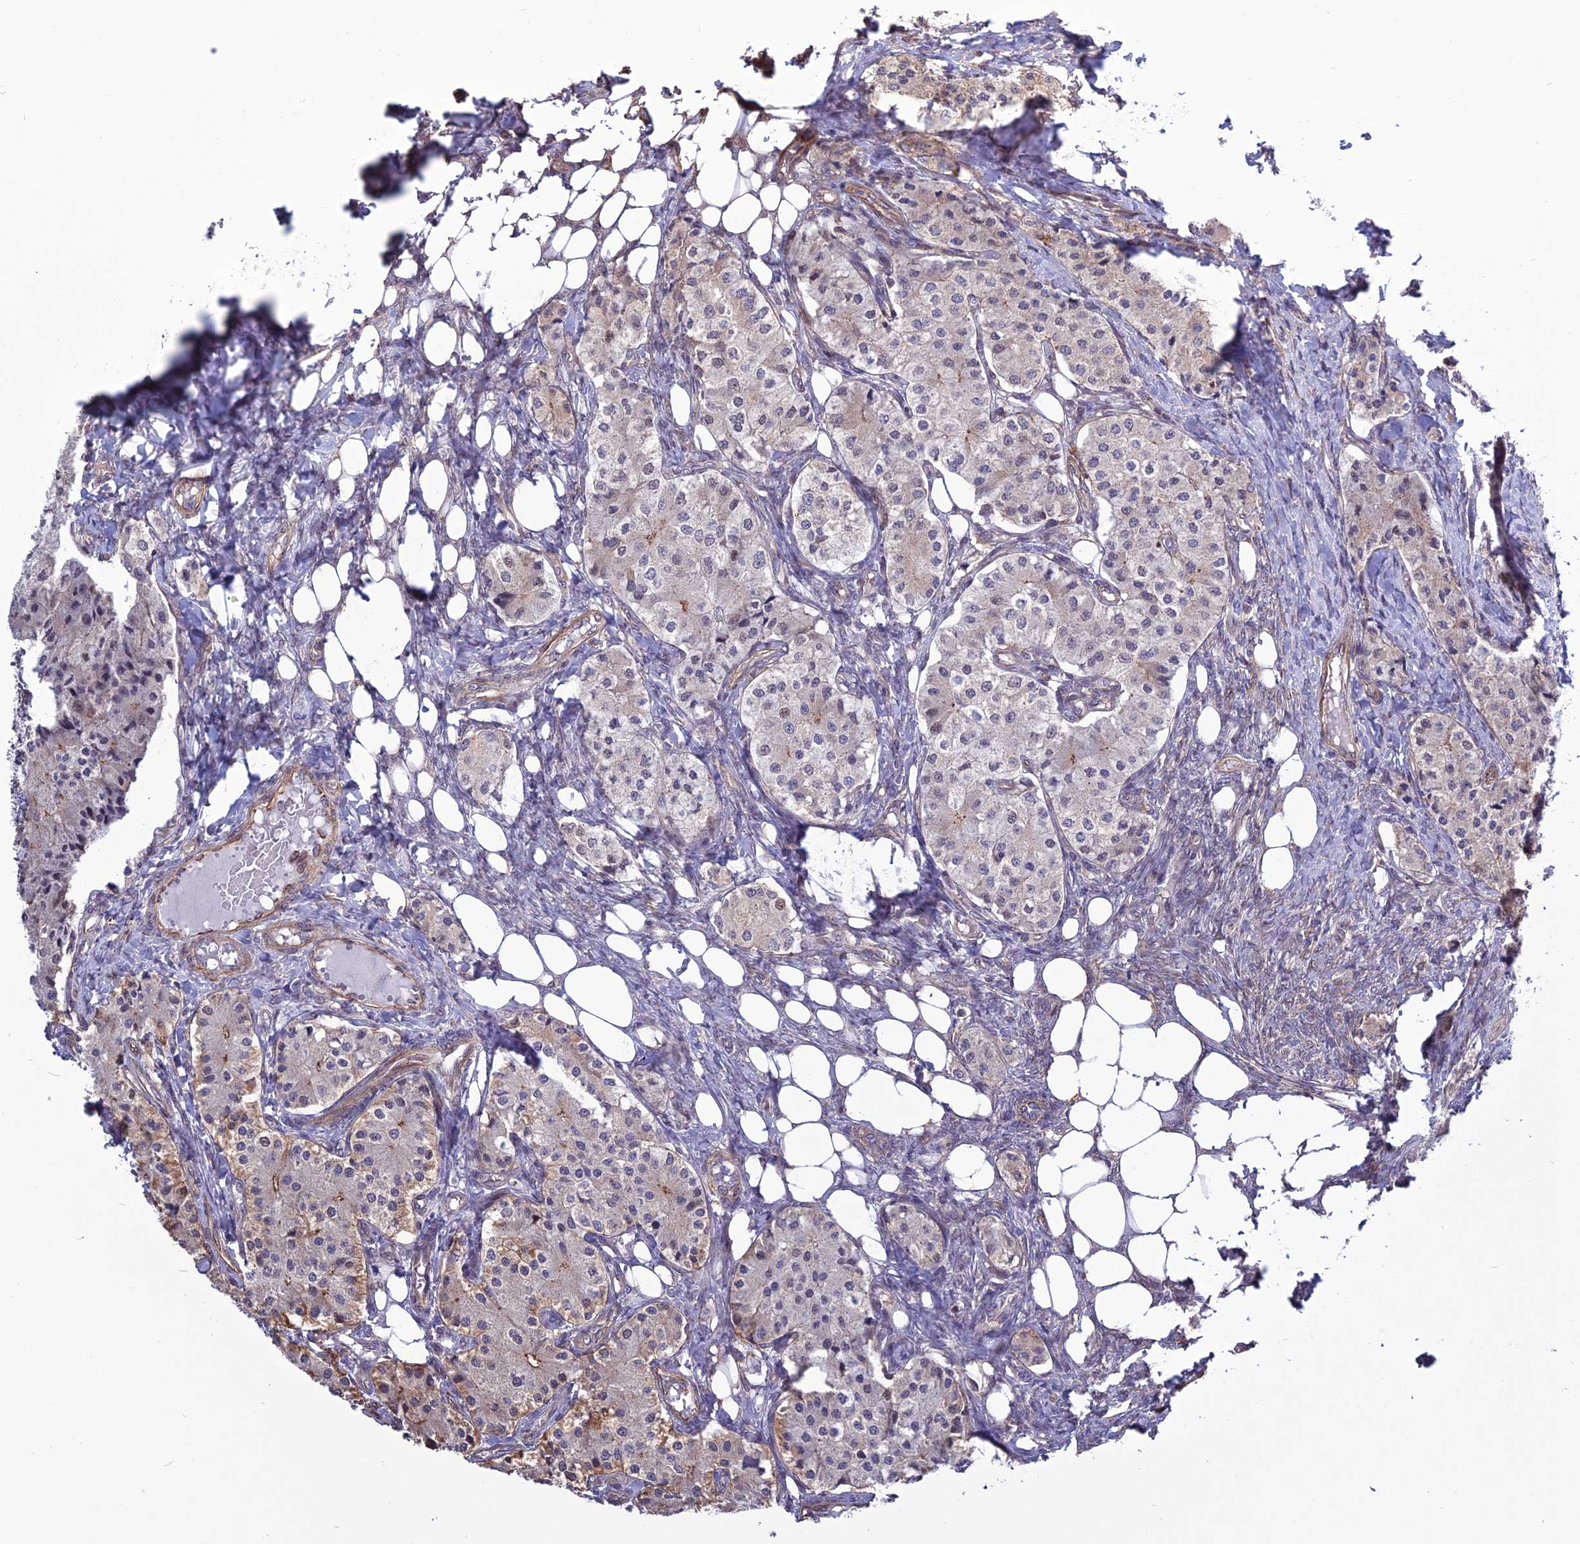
{"staining": {"intensity": "negative", "quantity": "none", "location": "none"}, "tissue": "carcinoid", "cell_type": "Tumor cells", "image_type": "cancer", "snomed": [{"axis": "morphology", "description": "Carcinoid, malignant, NOS"}, {"axis": "topography", "description": "Colon"}], "caption": "Image shows no significant protein expression in tumor cells of carcinoid. (DAB immunohistochemistry (IHC) with hematoxylin counter stain).", "gene": "TSPYL2", "patient": {"sex": "female", "age": 52}}